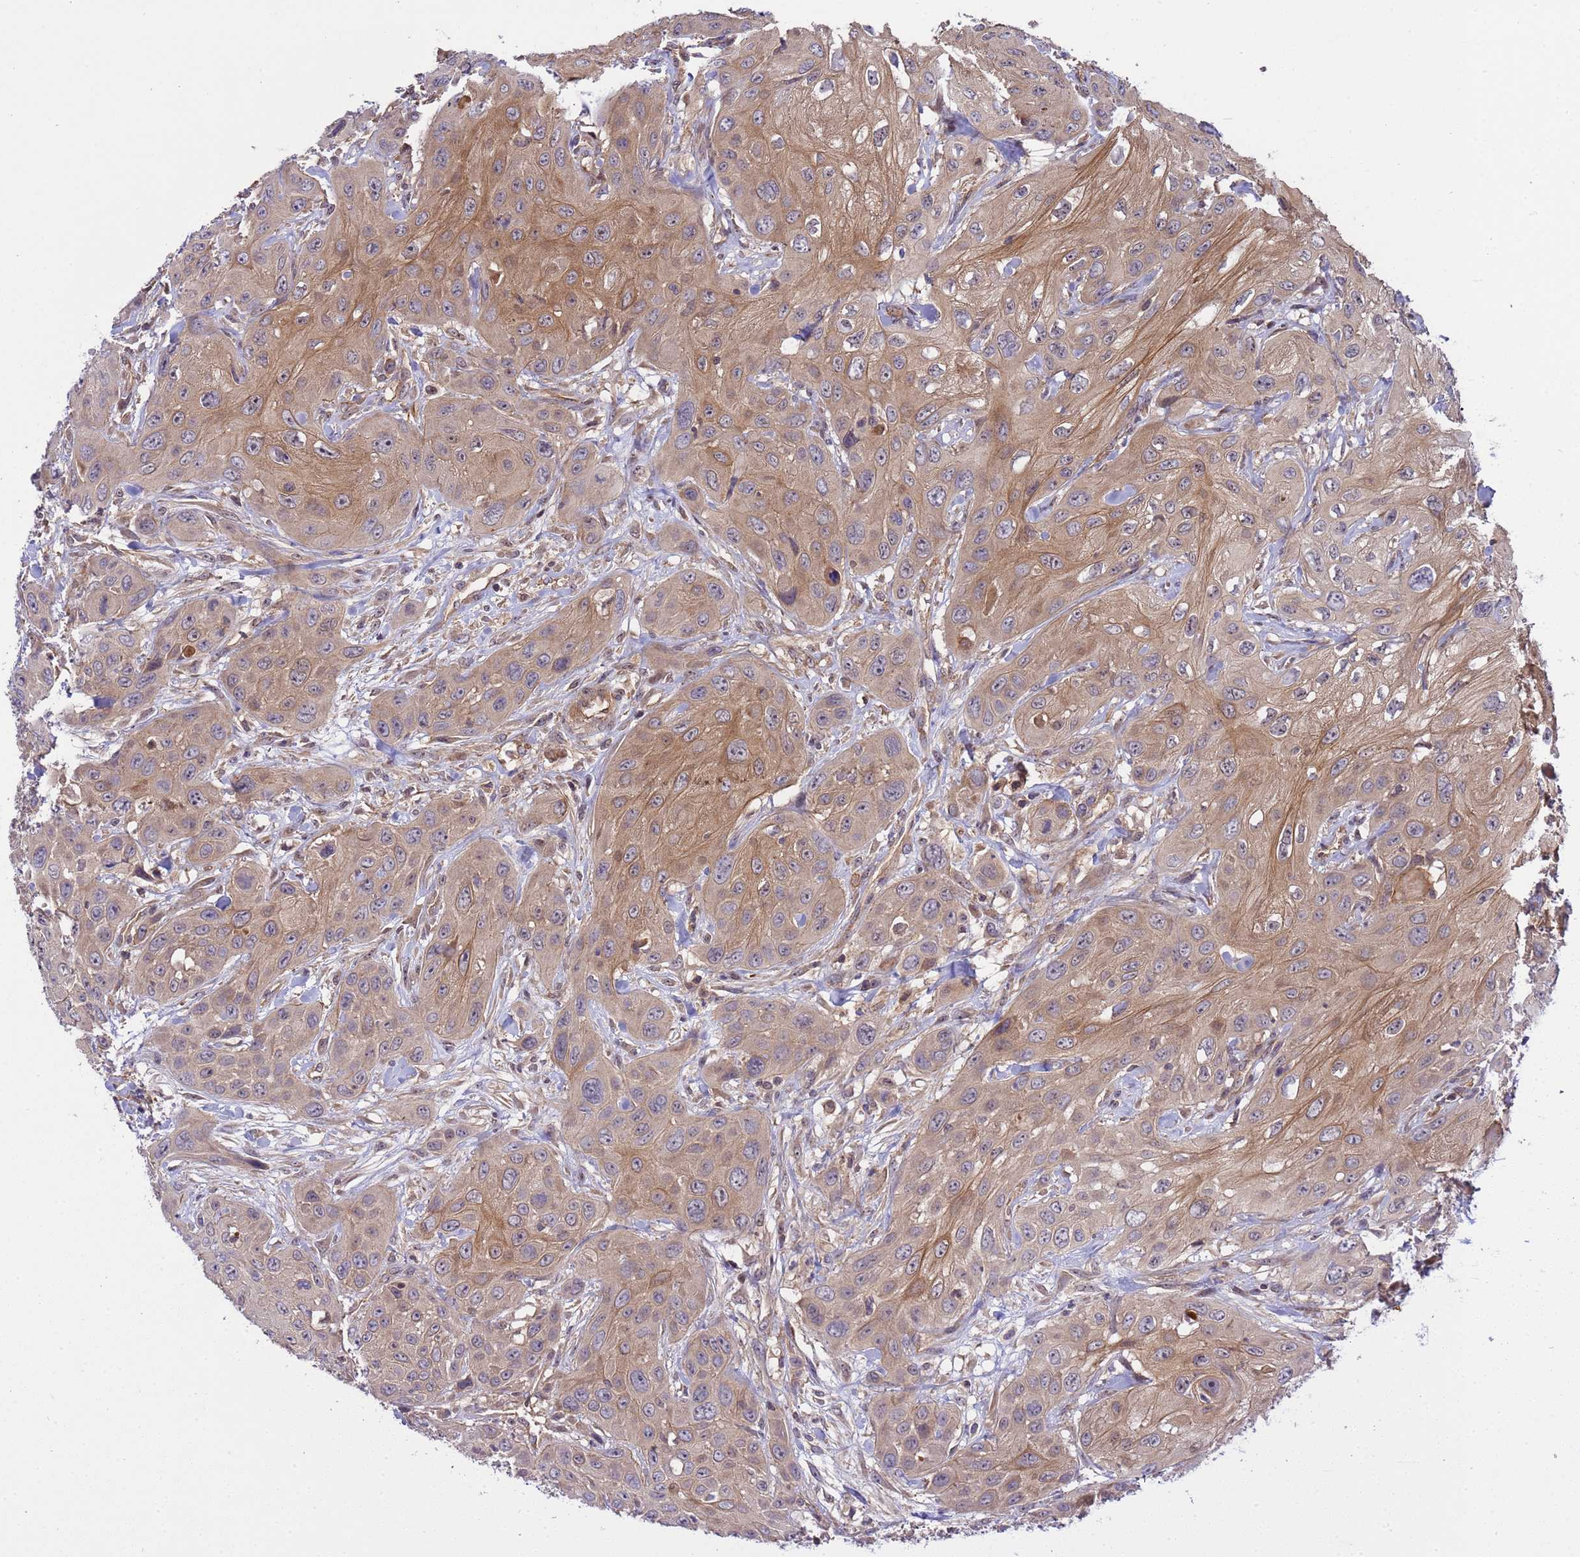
{"staining": {"intensity": "moderate", "quantity": "25%-75%", "location": "cytoplasmic/membranous"}, "tissue": "head and neck cancer", "cell_type": "Tumor cells", "image_type": "cancer", "snomed": [{"axis": "morphology", "description": "Squamous cell carcinoma, NOS"}, {"axis": "topography", "description": "Head-Neck"}], "caption": "Moderate cytoplasmic/membranous positivity for a protein is appreciated in approximately 25%-75% of tumor cells of head and neck squamous cell carcinoma using IHC.", "gene": "SMCO3", "patient": {"sex": "male", "age": 81}}